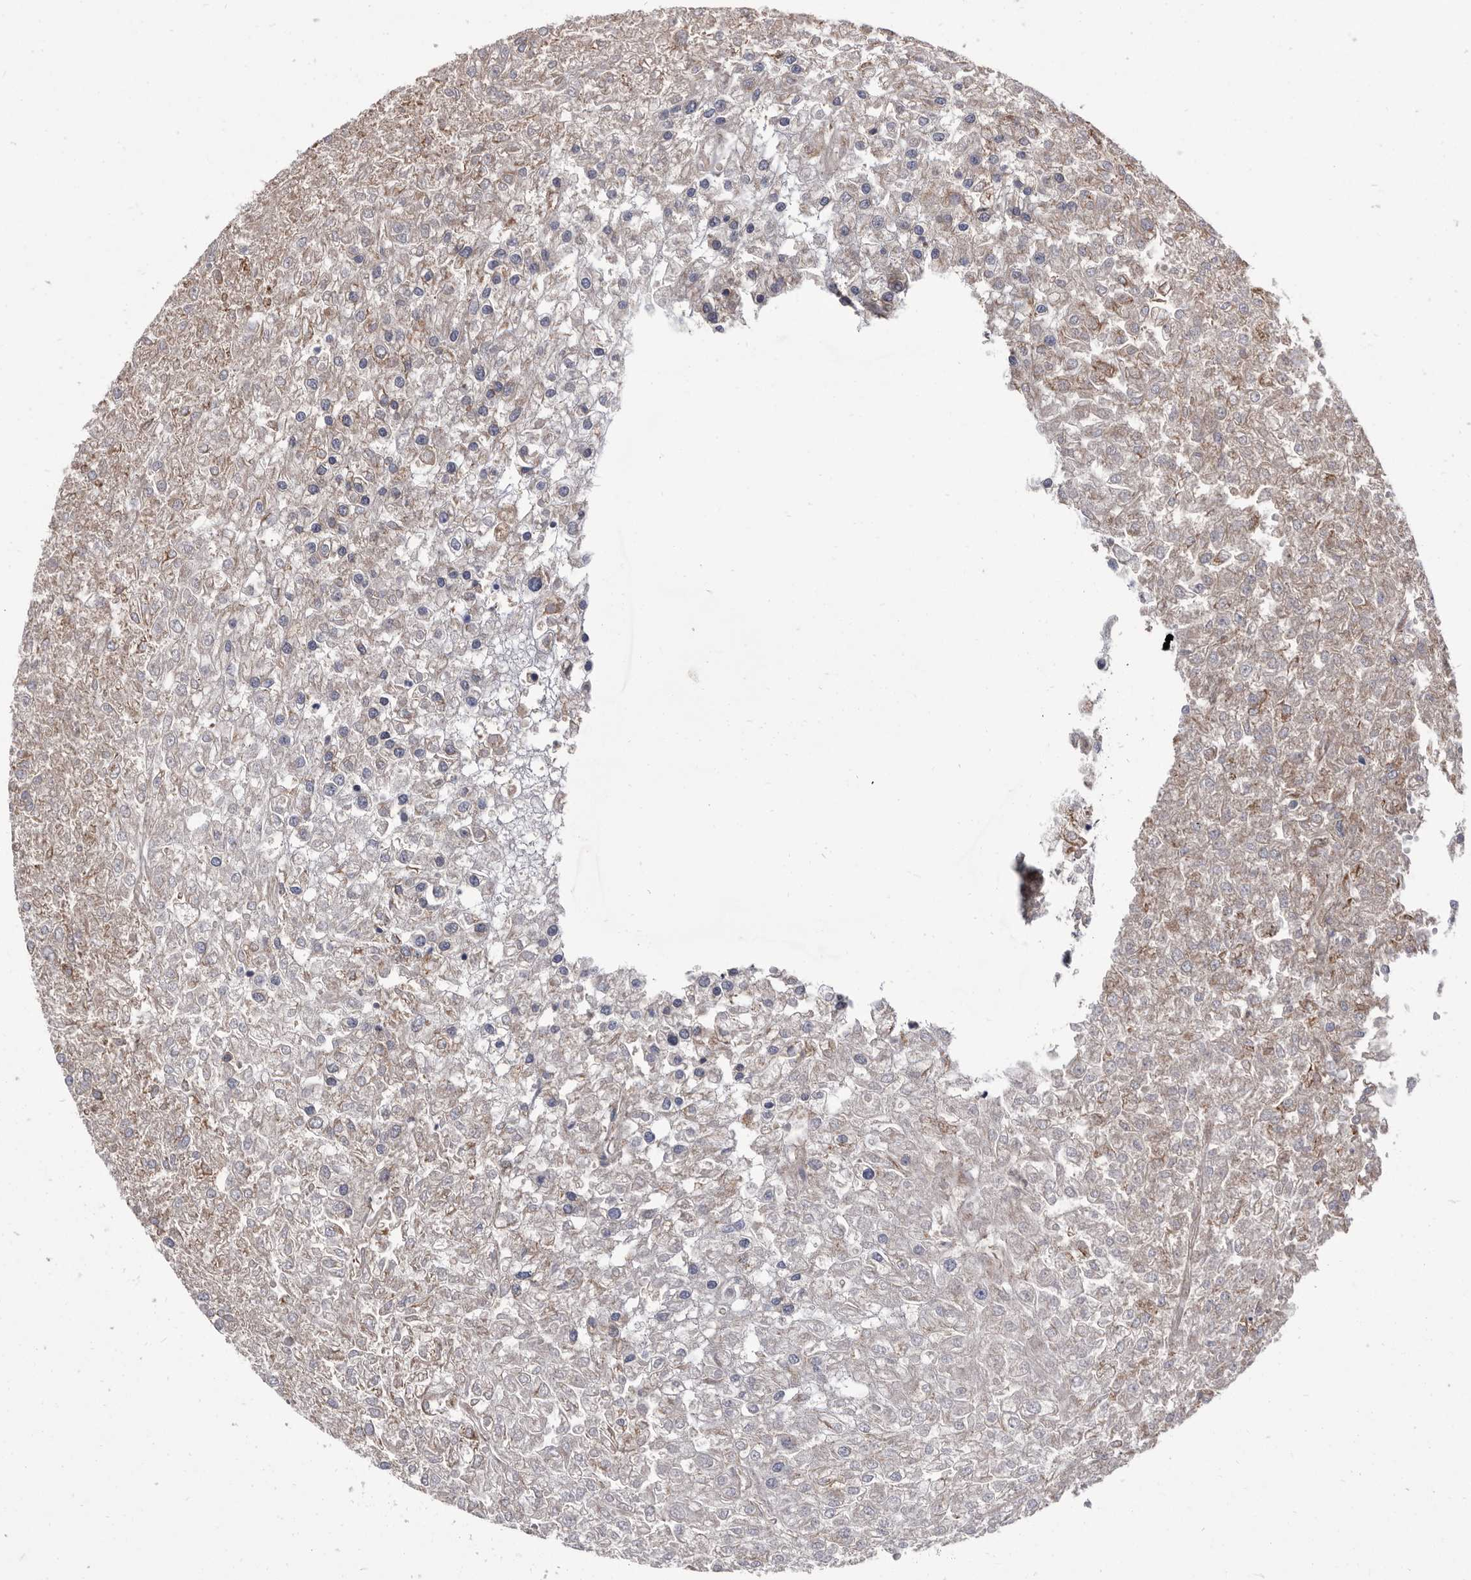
{"staining": {"intensity": "weak", "quantity": "25%-75%", "location": "cytoplasmic/membranous"}, "tissue": "renal cancer", "cell_type": "Tumor cells", "image_type": "cancer", "snomed": [{"axis": "morphology", "description": "Adenocarcinoma, NOS"}, {"axis": "topography", "description": "Kidney"}], "caption": "IHC (DAB (3,3'-diaminobenzidine)) staining of human renal cancer displays weak cytoplasmic/membranous protein positivity in approximately 25%-75% of tumor cells. The staining was performed using DAB (3,3'-diaminobenzidine) to visualize the protein expression in brown, while the nuclei were stained in blue with hematoxylin (Magnification: 20x).", "gene": "DTNBP1", "patient": {"sex": "female", "age": 54}}